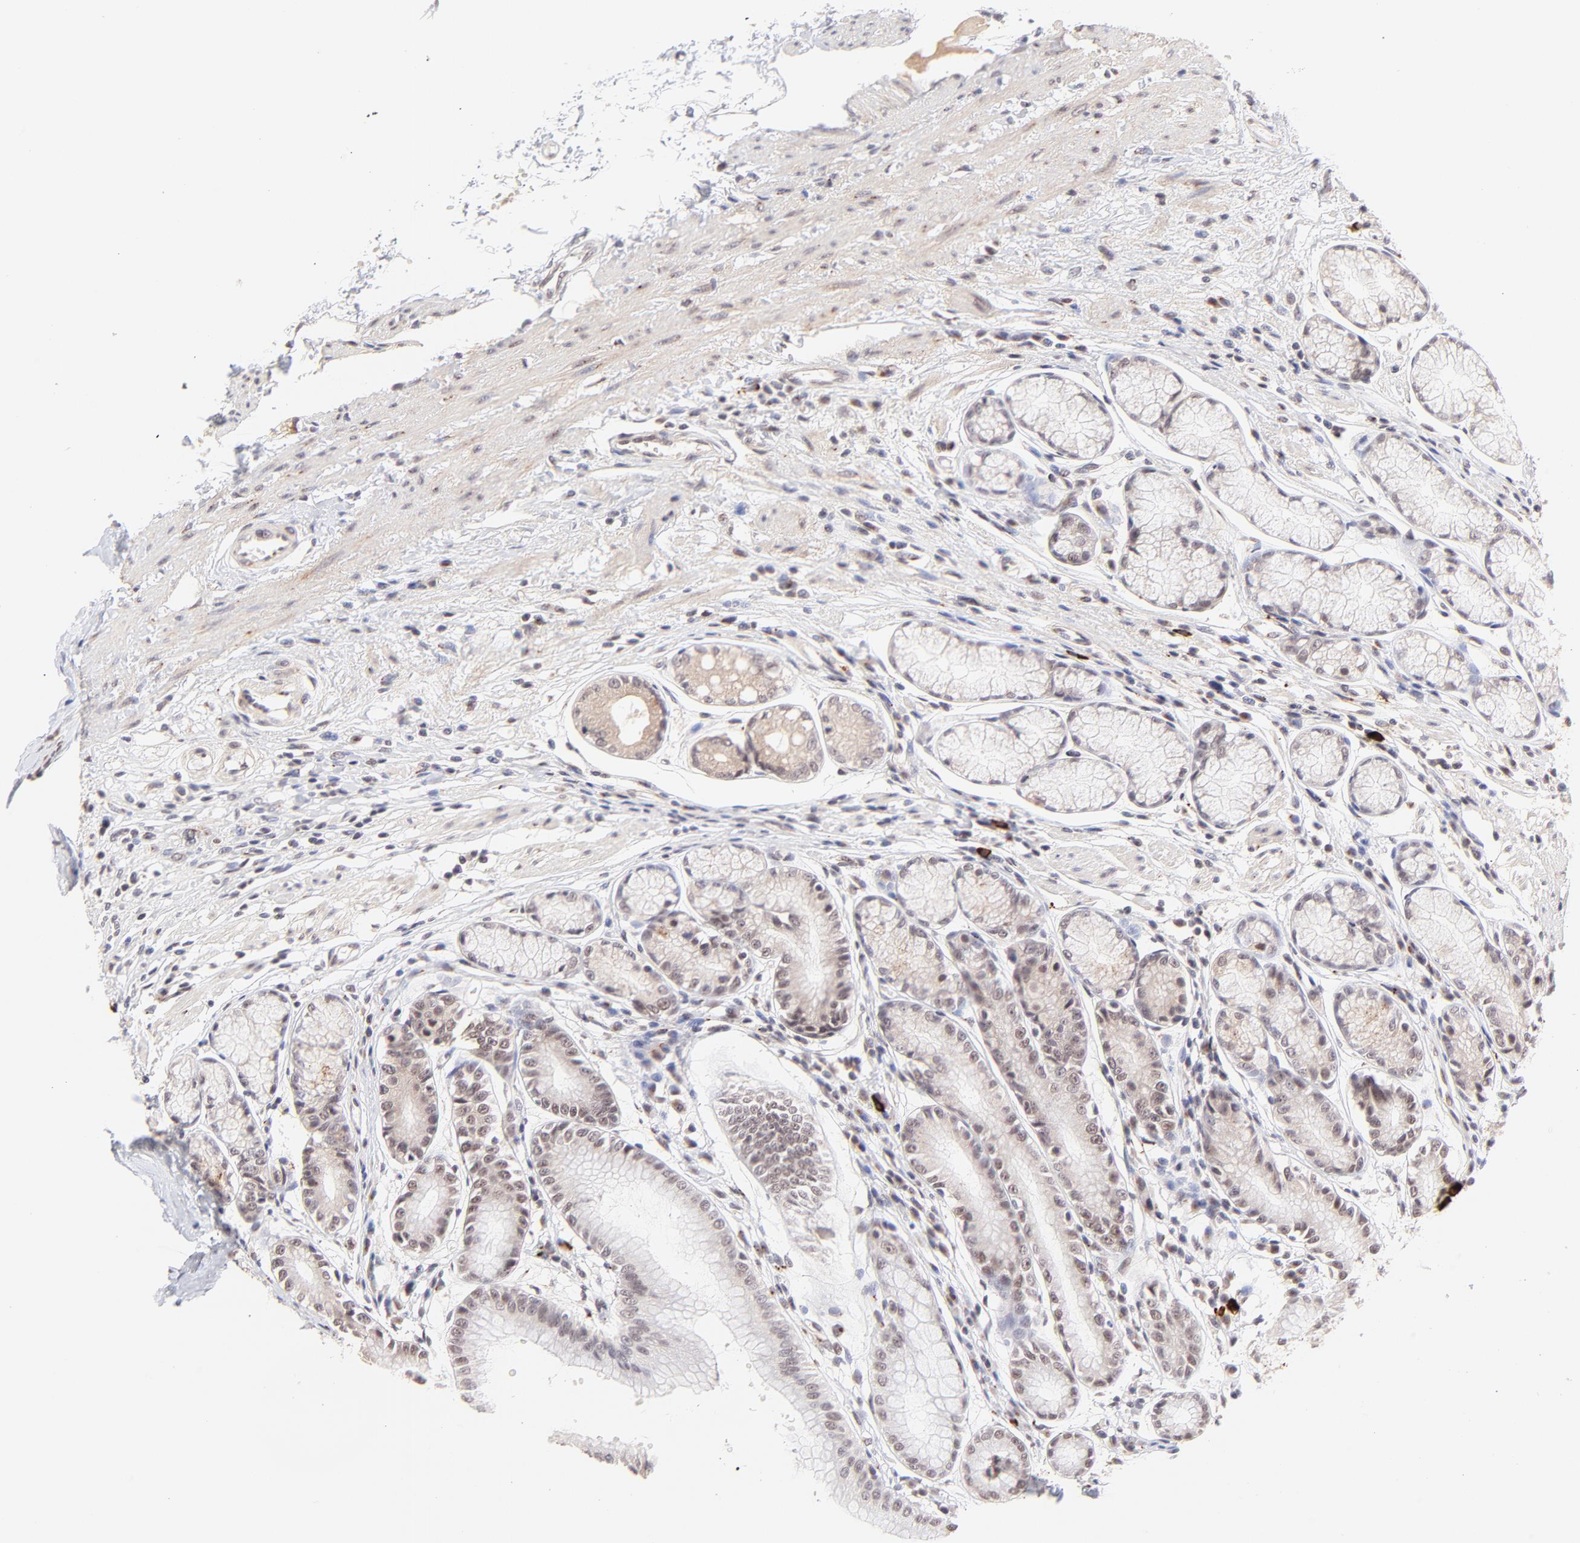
{"staining": {"intensity": "weak", "quantity": "25%-75%", "location": "cytoplasmic/membranous,nuclear"}, "tissue": "stomach", "cell_type": "Glandular cells", "image_type": "normal", "snomed": [{"axis": "morphology", "description": "Normal tissue, NOS"}, {"axis": "morphology", "description": "Inflammation, NOS"}, {"axis": "topography", "description": "Stomach, lower"}], "caption": "Immunohistochemistry histopathology image of unremarkable stomach: stomach stained using immunohistochemistry displays low levels of weak protein expression localized specifically in the cytoplasmic/membranous,nuclear of glandular cells, appearing as a cytoplasmic/membranous,nuclear brown color.", "gene": "MED12", "patient": {"sex": "male", "age": 59}}